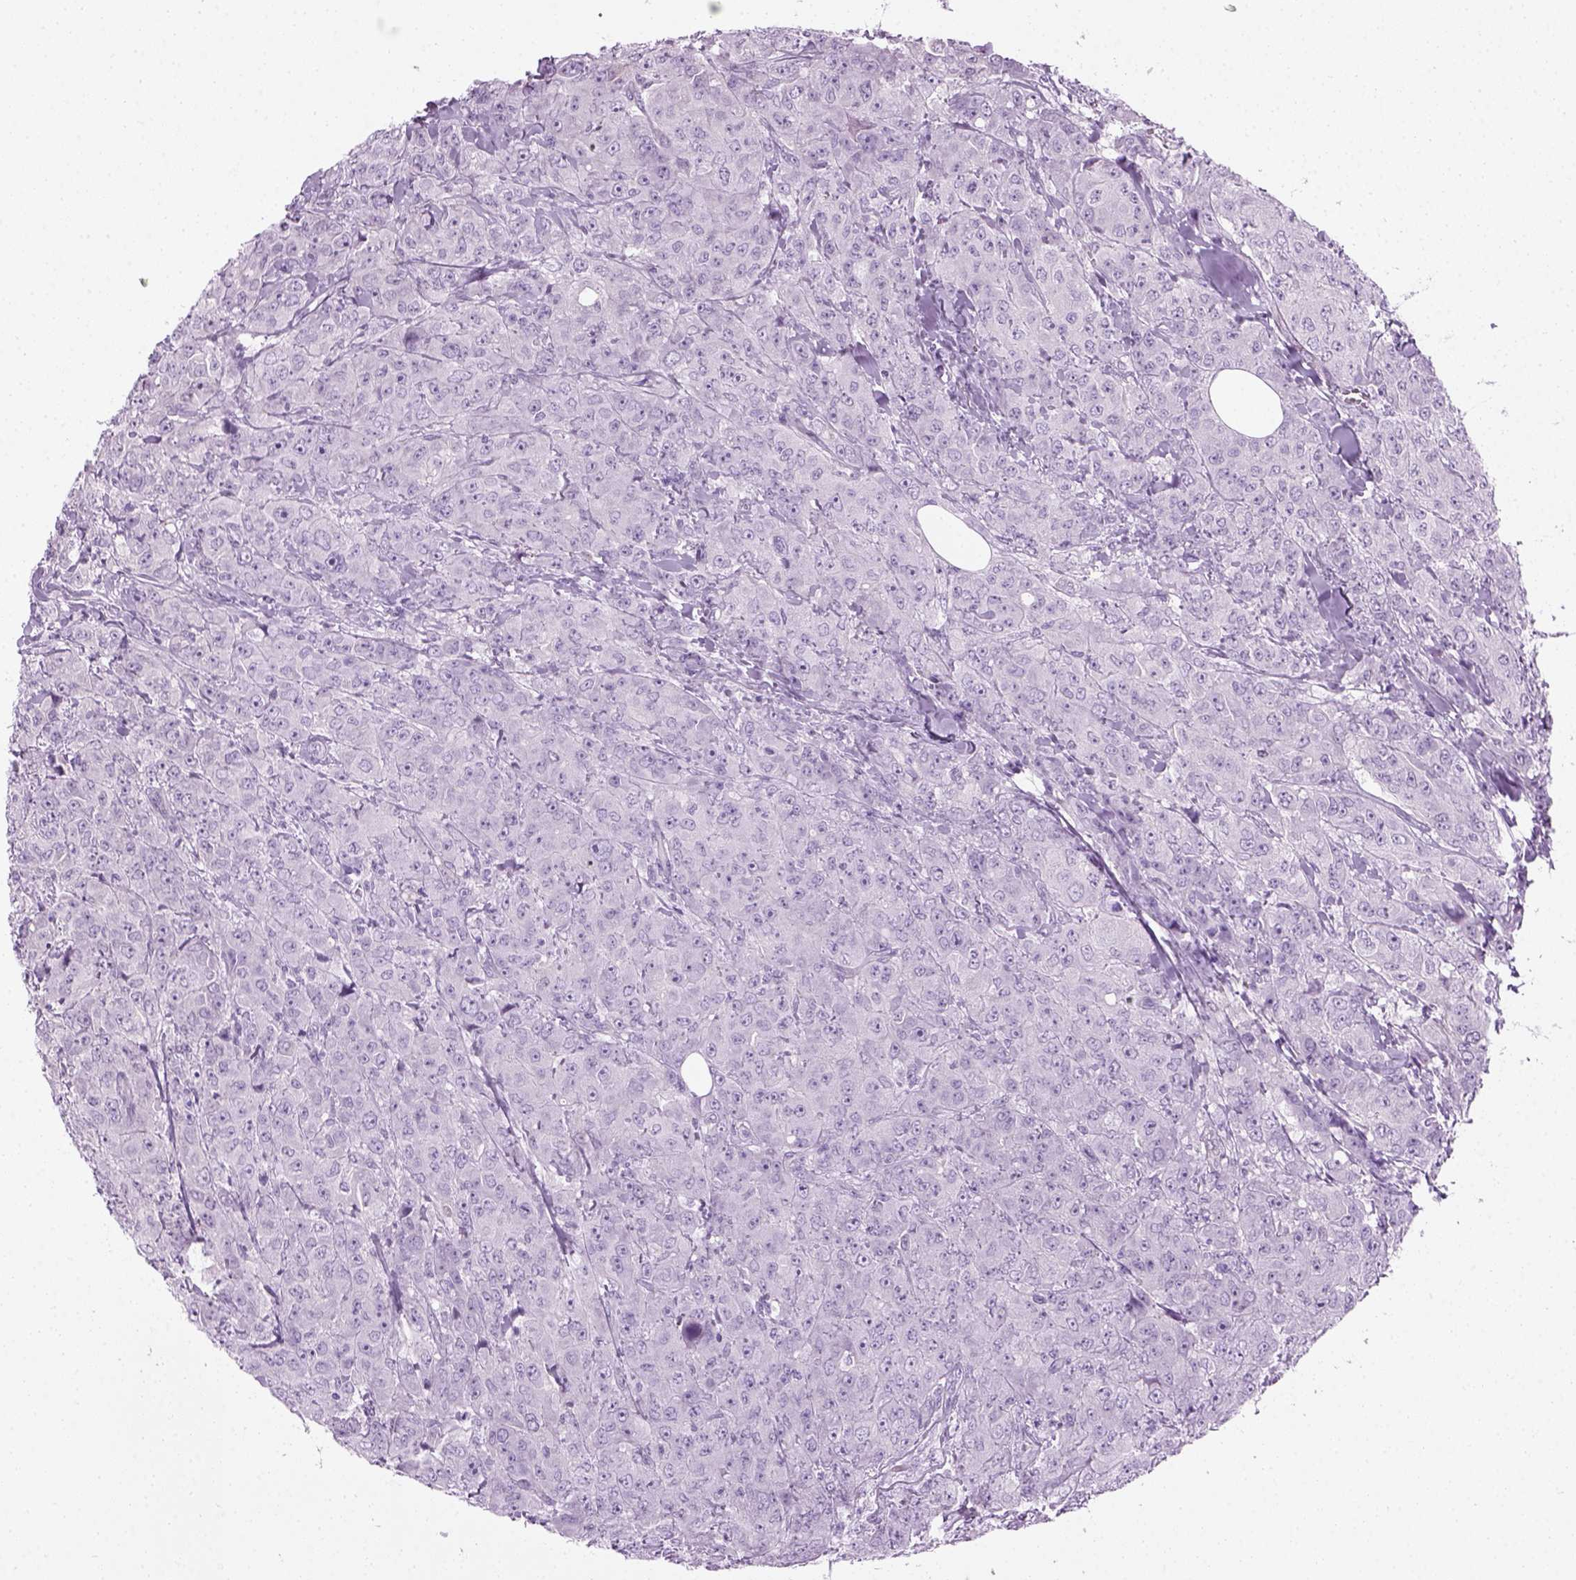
{"staining": {"intensity": "negative", "quantity": "none", "location": "none"}, "tissue": "breast cancer", "cell_type": "Tumor cells", "image_type": "cancer", "snomed": [{"axis": "morphology", "description": "Duct carcinoma"}, {"axis": "topography", "description": "Breast"}], "caption": "Tumor cells are negative for protein expression in human breast cancer.", "gene": "CIBAR2", "patient": {"sex": "female", "age": 43}}